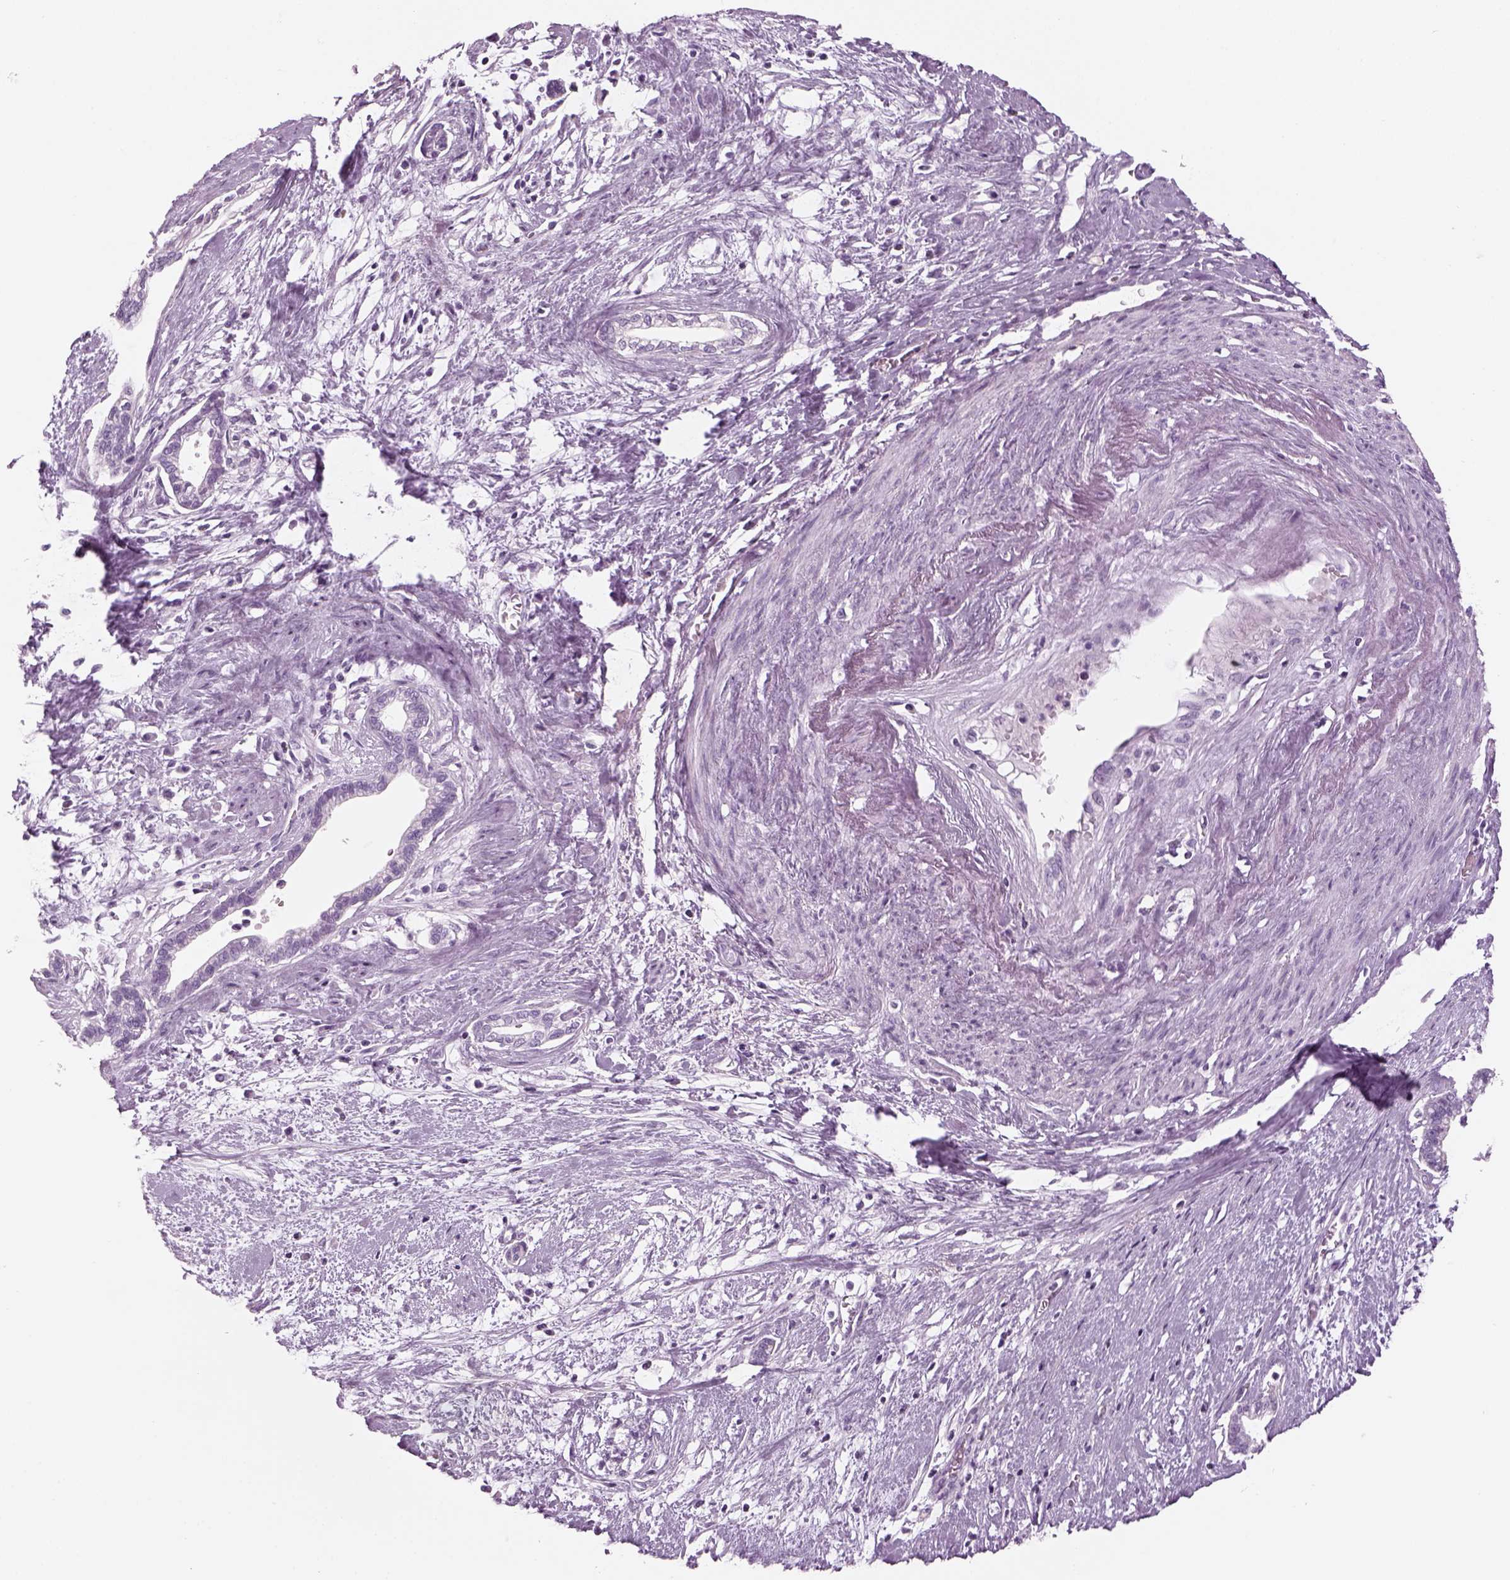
{"staining": {"intensity": "negative", "quantity": "none", "location": "none"}, "tissue": "cervical cancer", "cell_type": "Tumor cells", "image_type": "cancer", "snomed": [{"axis": "morphology", "description": "Adenocarcinoma, NOS"}, {"axis": "topography", "description": "Cervix"}], "caption": "High magnification brightfield microscopy of cervical cancer stained with DAB (3,3'-diaminobenzidine) (brown) and counterstained with hematoxylin (blue): tumor cells show no significant positivity.", "gene": "SAG", "patient": {"sex": "female", "age": 62}}